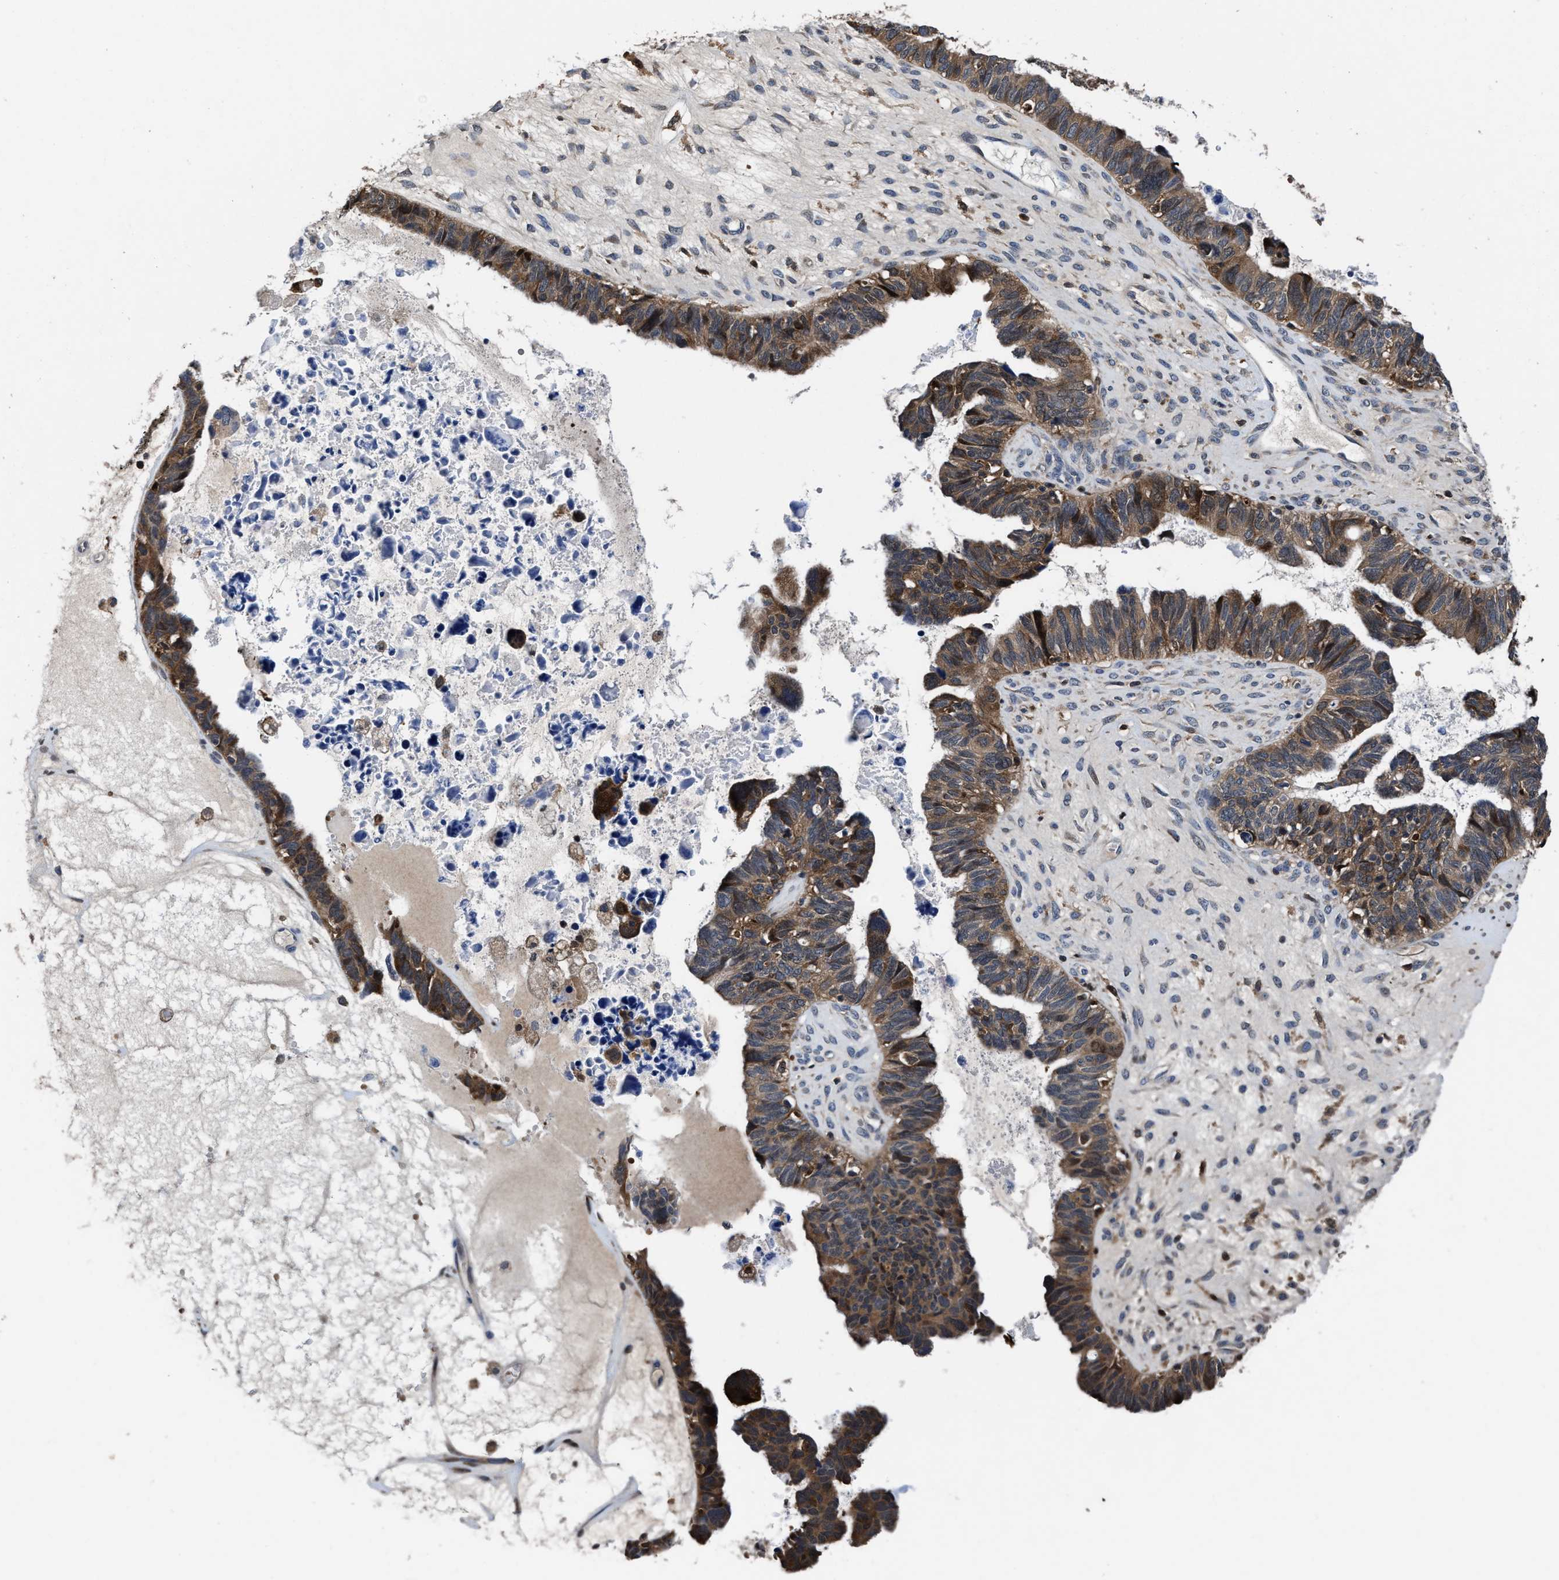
{"staining": {"intensity": "moderate", "quantity": ">75%", "location": "cytoplasmic/membranous"}, "tissue": "ovarian cancer", "cell_type": "Tumor cells", "image_type": "cancer", "snomed": [{"axis": "morphology", "description": "Cystadenocarcinoma, serous, NOS"}, {"axis": "topography", "description": "Ovary"}], "caption": "Approximately >75% of tumor cells in serous cystadenocarcinoma (ovarian) show moderate cytoplasmic/membranous protein positivity as visualized by brown immunohistochemical staining.", "gene": "RGS10", "patient": {"sex": "female", "age": 79}}